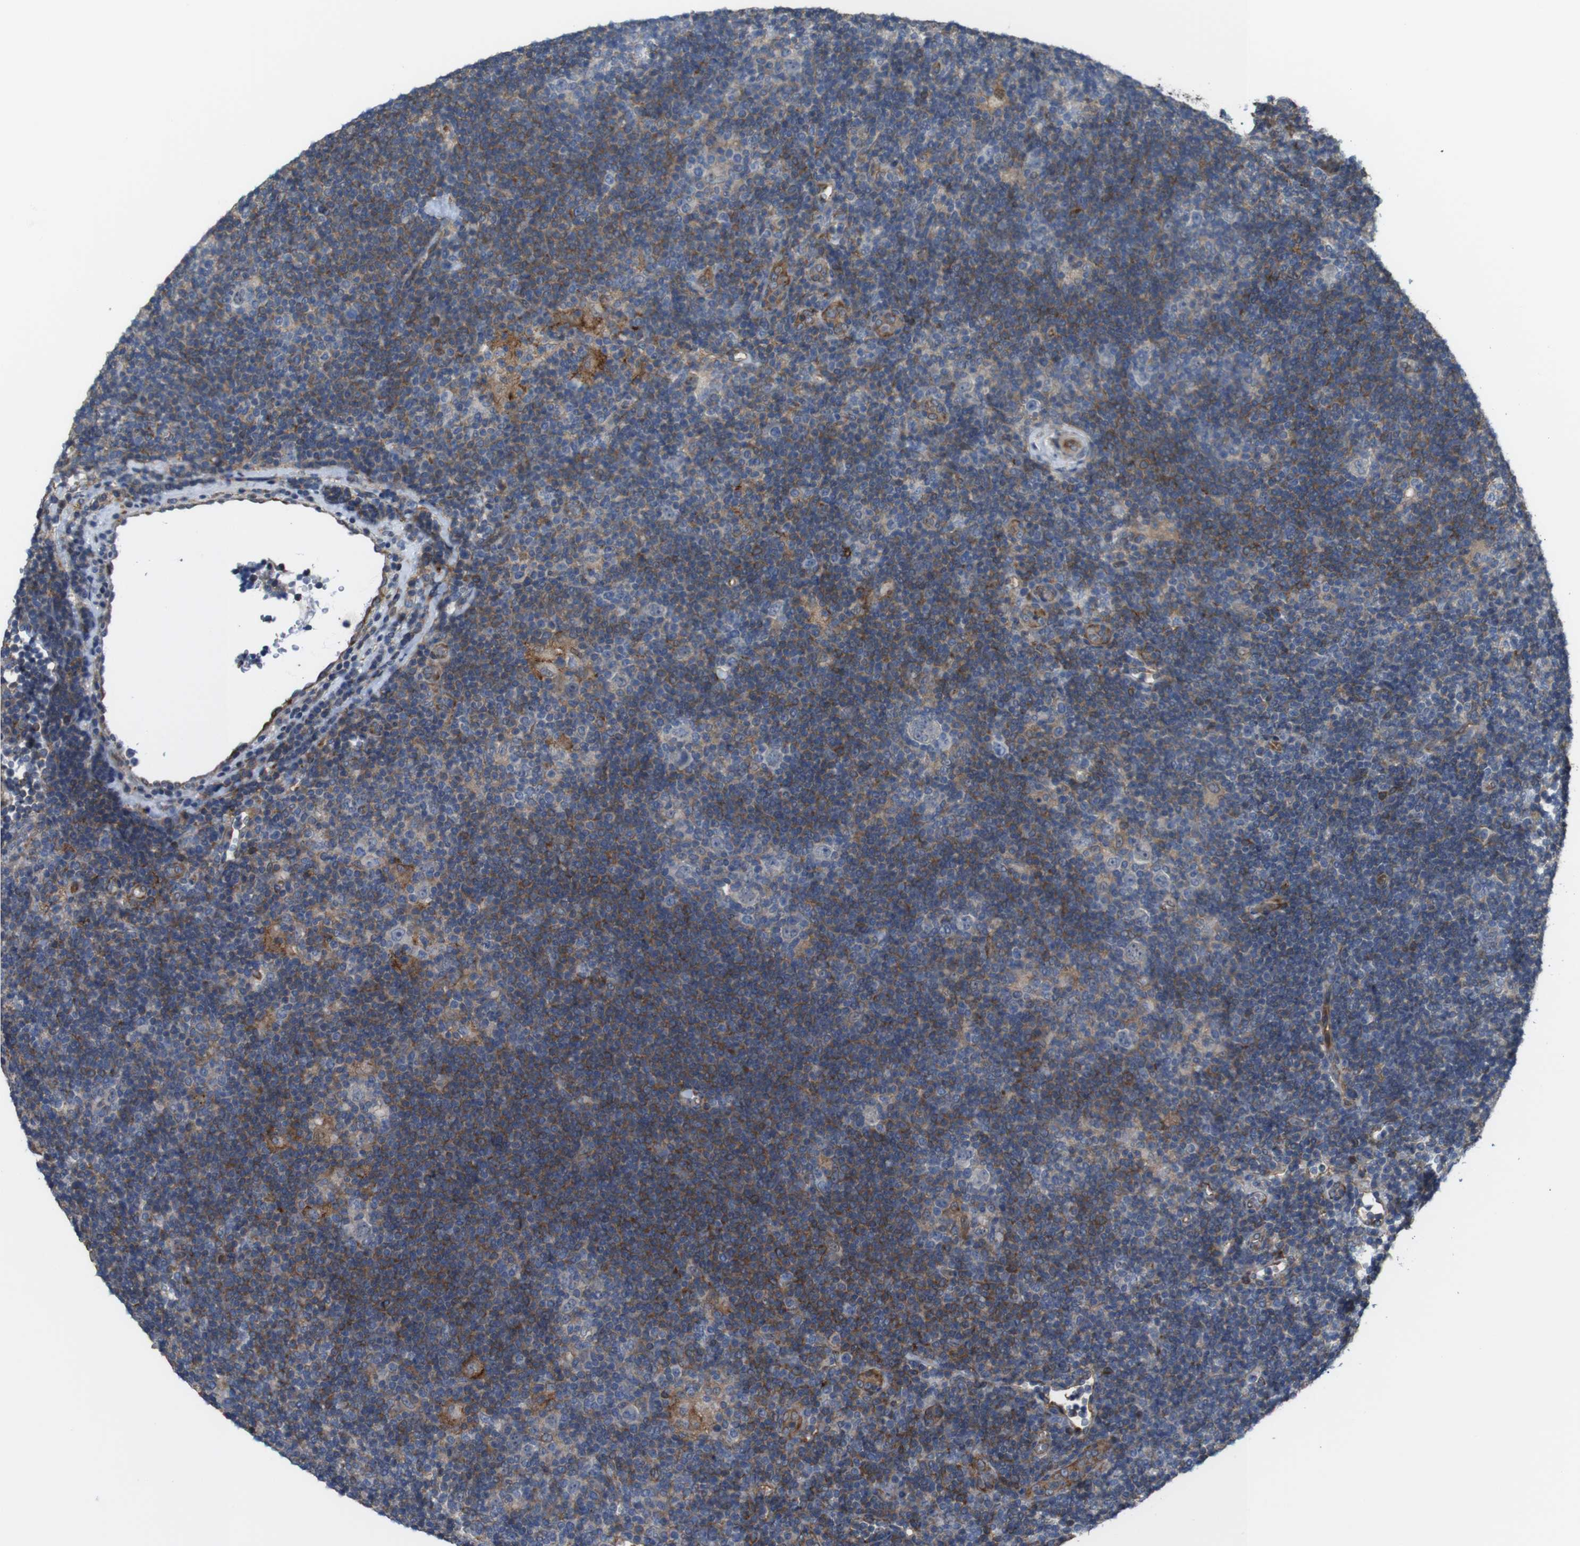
{"staining": {"intensity": "negative", "quantity": "none", "location": "none"}, "tissue": "lymphoma", "cell_type": "Tumor cells", "image_type": "cancer", "snomed": [{"axis": "morphology", "description": "Hodgkin's disease, NOS"}, {"axis": "topography", "description": "Lymph node"}], "caption": "This image is of lymphoma stained with immunohistochemistry (IHC) to label a protein in brown with the nuclei are counter-stained blue. There is no staining in tumor cells.", "gene": "PCOLCE2", "patient": {"sex": "female", "age": 57}}